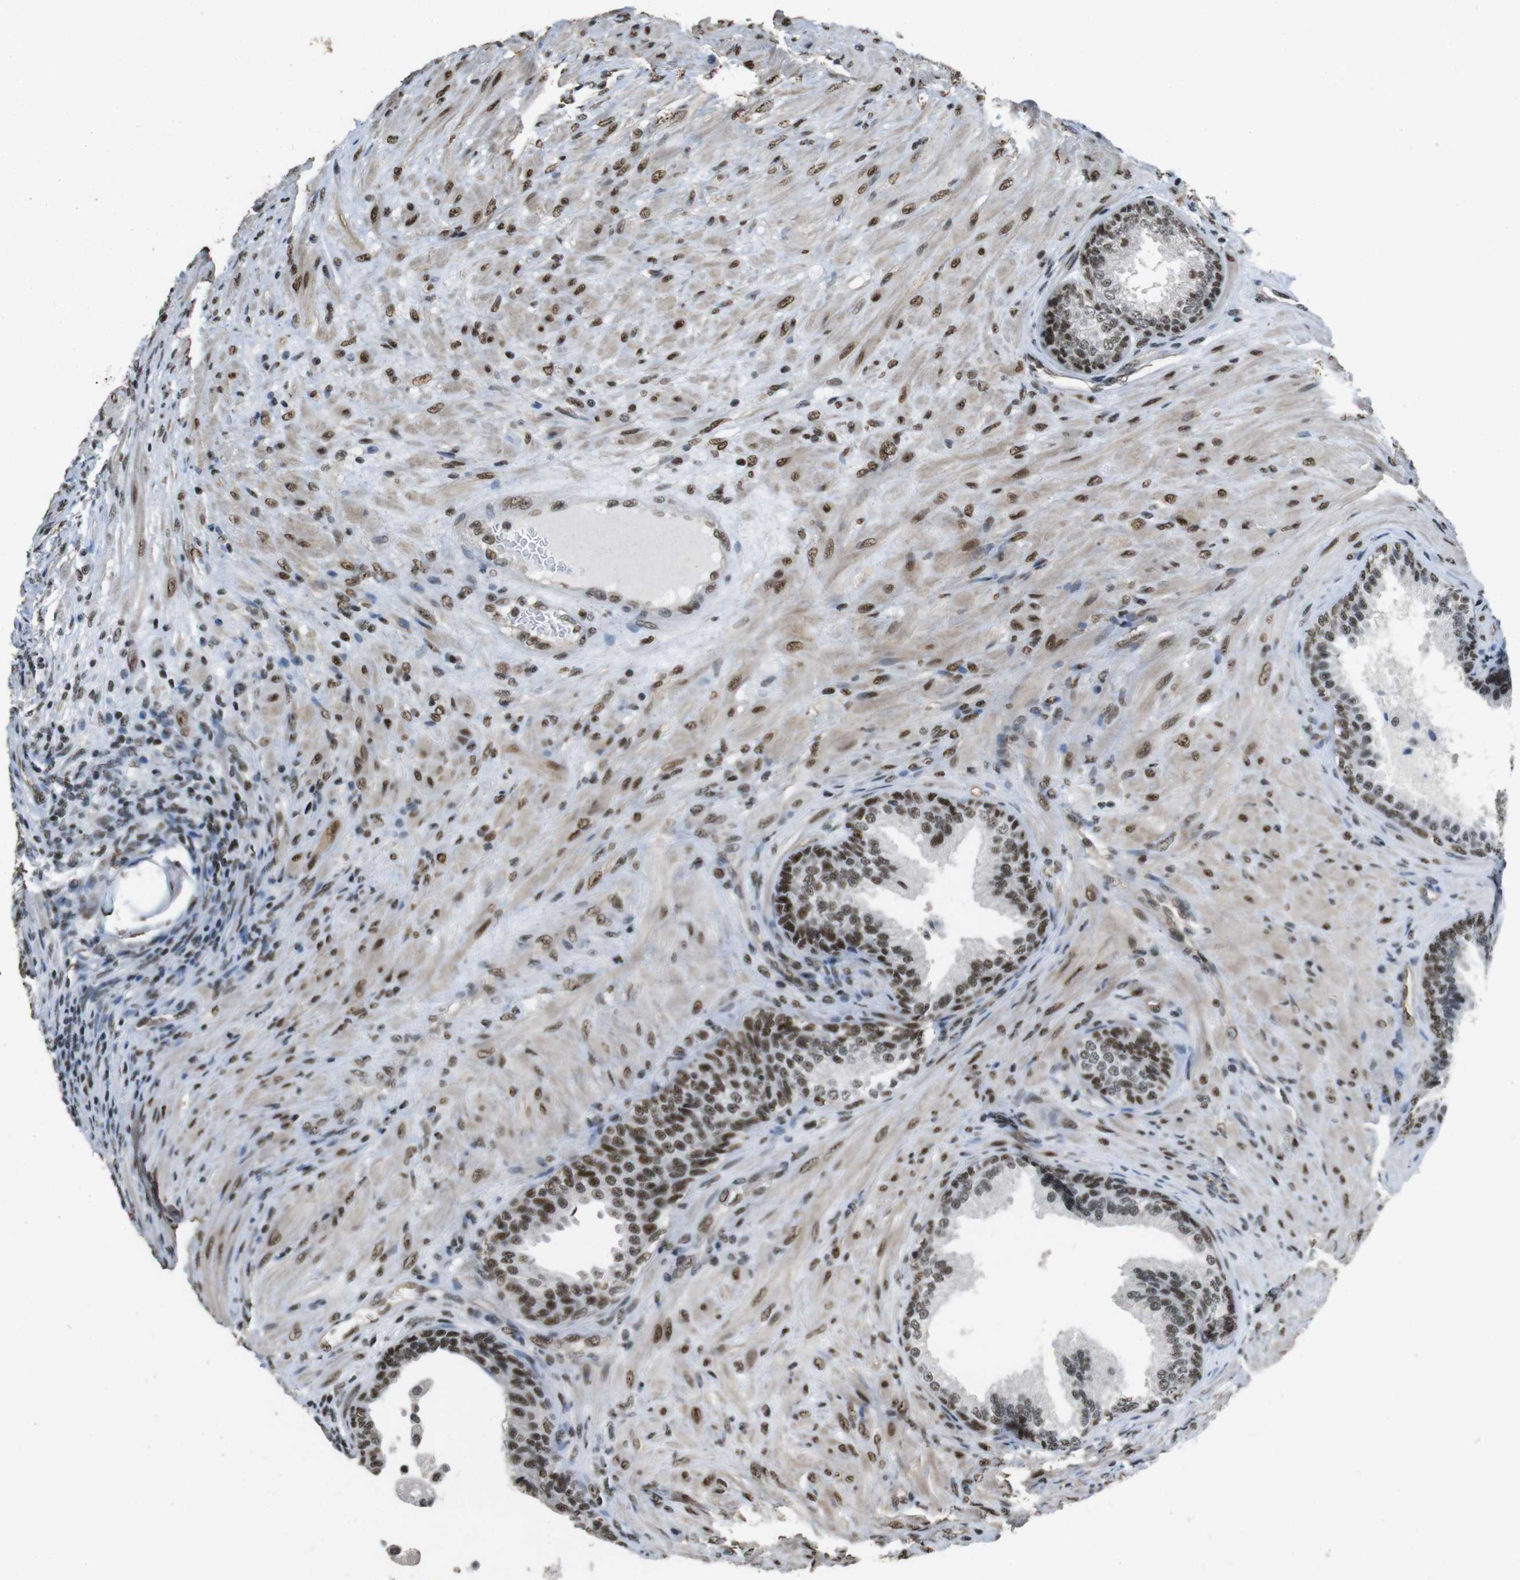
{"staining": {"intensity": "moderate", "quantity": "25%-75%", "location": "nuclear"}, "tissue": "prostate", "cell_type": "Glandular cells", "image_type": "normal", "snomed": [{"axis": "morphology", "description": "Normal tissue, NOS"}, {"axis": "topography", "description": "Prostate"}], "caption": "DAB immunohistochemical staining of benign prostate exhibits moderate nuclear protein staining in approximately 25%-75% of glandular cells. The protein of interest is shown in brown color, while the nuclei are stained blue.", "gene": "CSNK2B", "patient": {"sex": "male", "age": 76}}